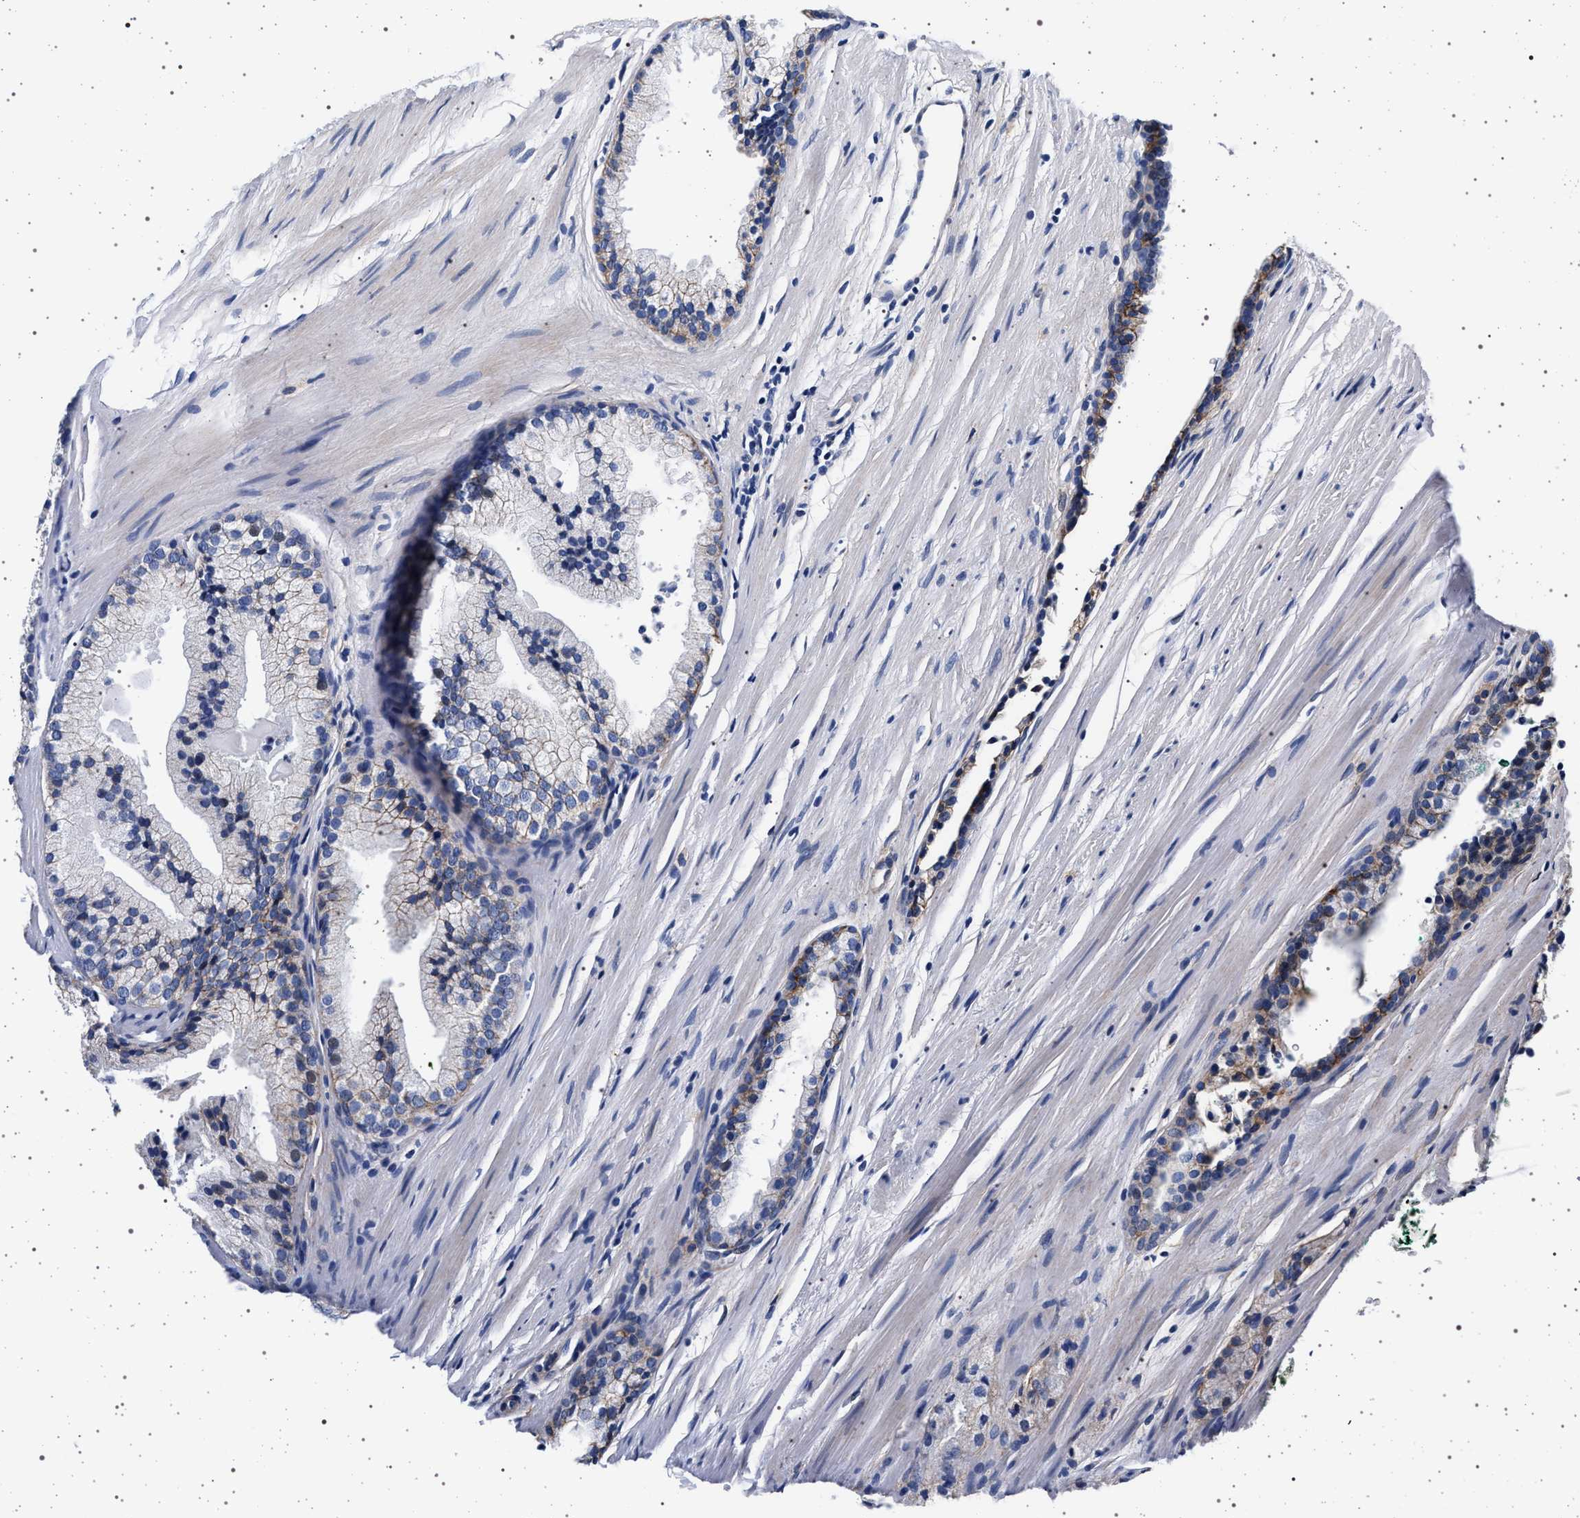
{"staining": {"intensity": "negative", "quantity": "none", "location": "none"}, "tissue": "prostate cancer", "cell_type": "Tumor cells", "image_type": "cancer", "snomed": [{"axis": "morphology", "description": "Adenocarcinoma, Low grade"}, {"axis": "topography", "description": "Prostate"}], "caption": "Tumor cells are negative for protein expression in human low-grade adenocarcinoma (prostate).", "gene": "SLC9A1", "patient": {"sex": "male", "age": 69}}